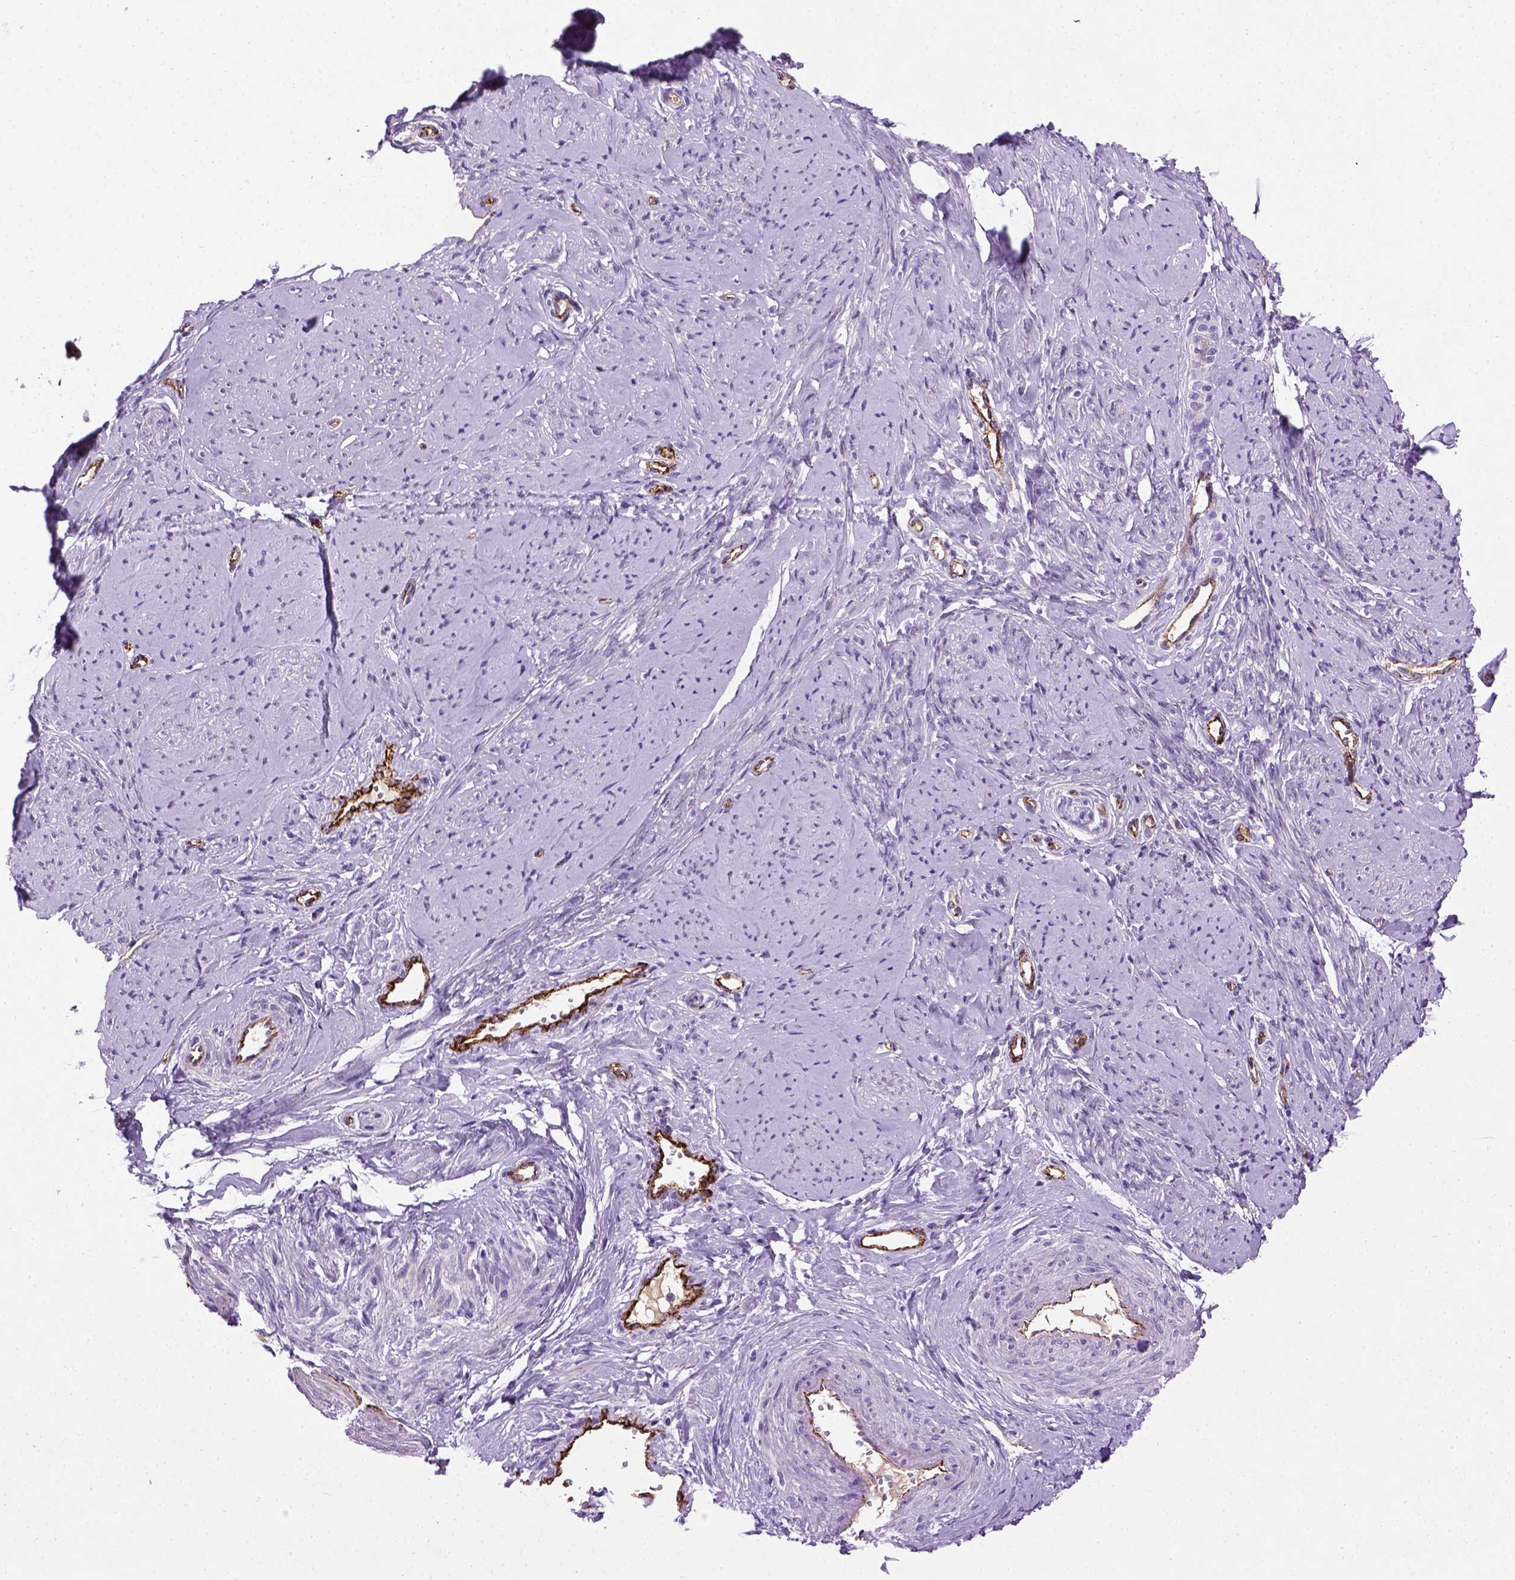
{"staining": {"intensity": "negative", "quantity": "none", "location": "none"}, "tissue": "smooth muscle", "cell_type": "Smooth muscle cells", "image_type": "normal", "snomed": [{"axis": "morphology", "description": "Normal tissue, NOS"}, {"axis": "topography", "description": "Smooth muscle"}], "caption": "The photomicrograph shows no significant expression in smooth muscle cells of smooth muscle.", "gene": "VWF", "patient": {"sex": "female", "age": 48}}